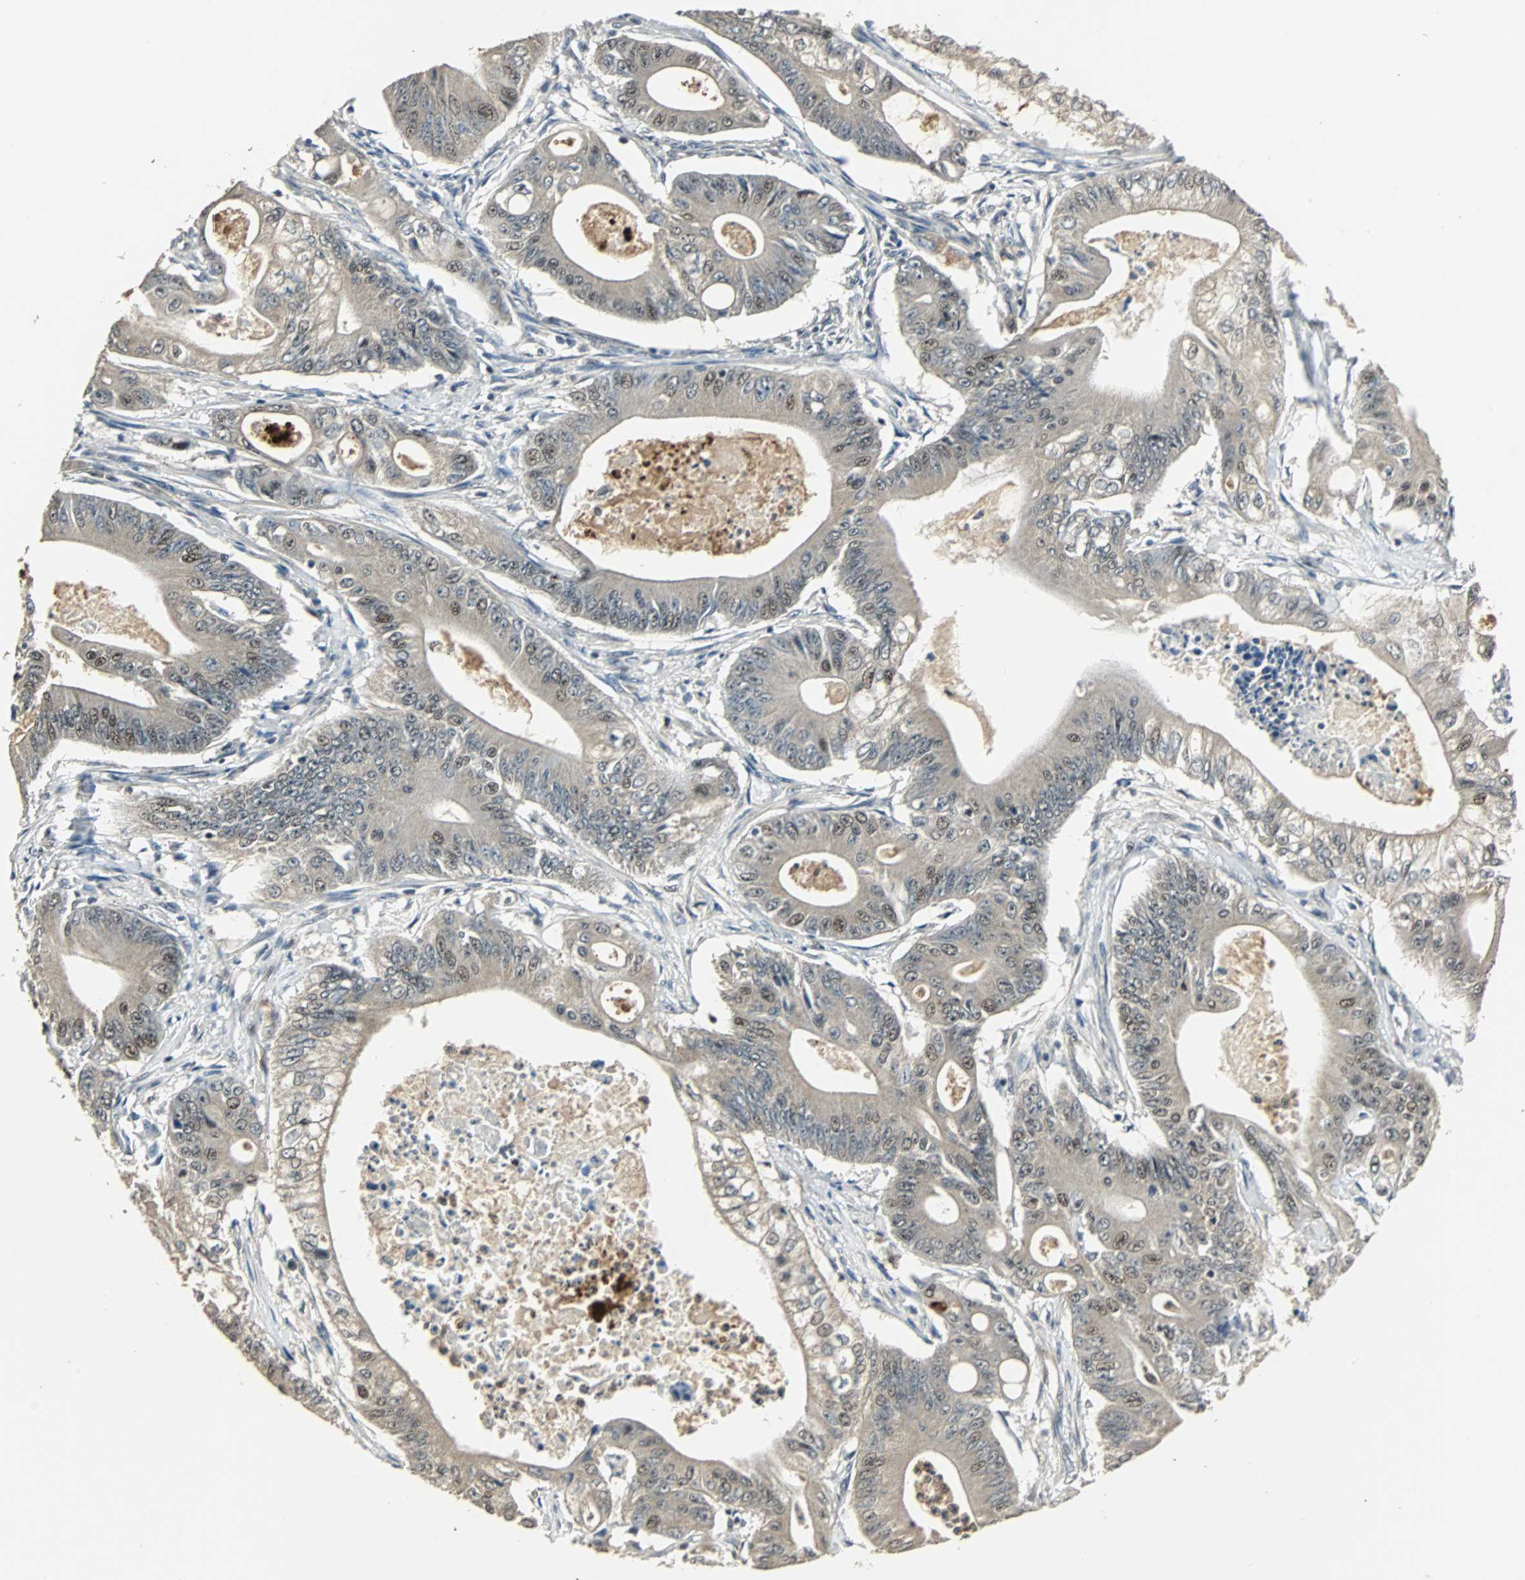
{"staining": {"intensity": "strong", "quantity": "<25%", "location": "nuclear"}, "tissue": "pancreatic cancer", "cell_type": "Tumor cells", "image_type": "cancer", "snomed": [{"axis": "morphology", "description": "Normal tissue, NOS"}, {"axis": "topography", "description": "Lymph node"}], "caption": "A brown stain labels strong nuclear staining of a protein in pancreatic cancer tumor cells. (brown staining indicates protein expression, while blue staining denotes nuclei).", "gene": "MED4", "patient": {"sex": "male", "age": 62}}